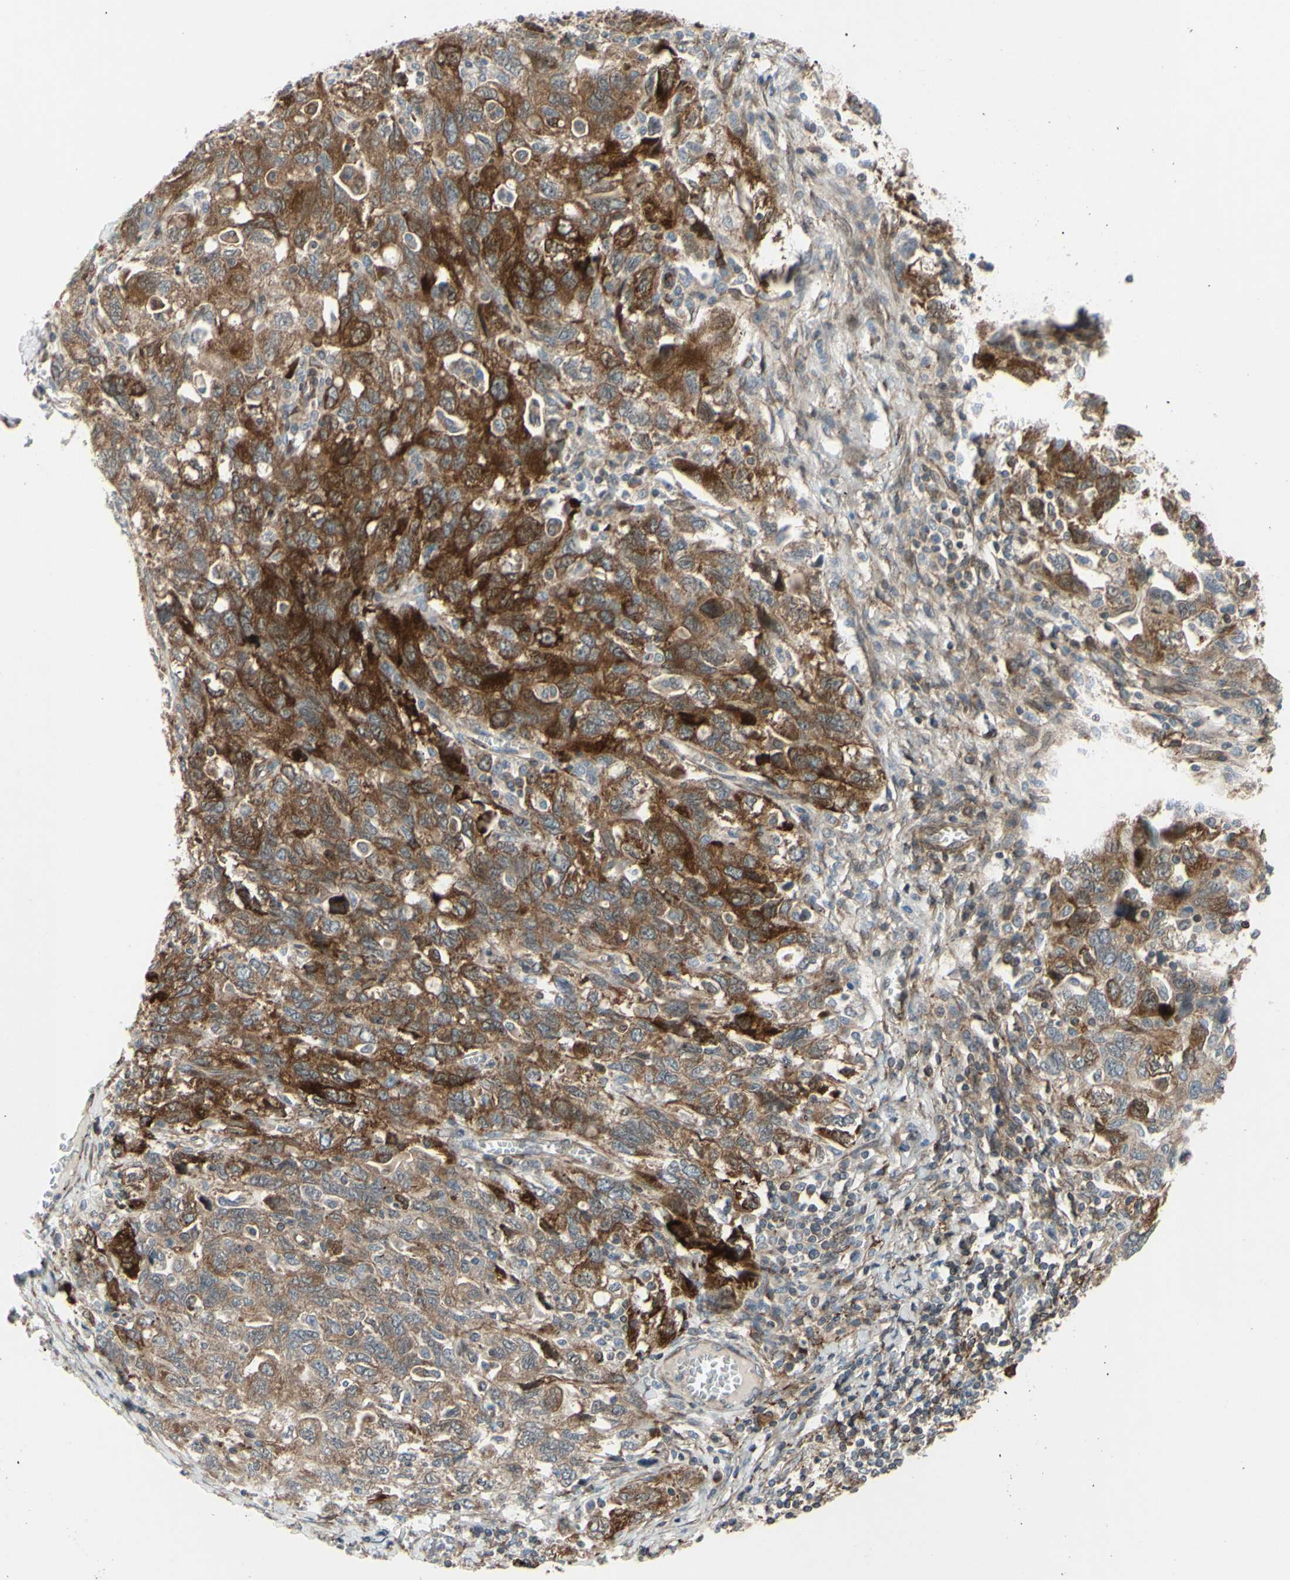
{"staining": {"intensity": "strong", "quantity": ">75%", "location": "cytoplasmic/membranous"}, "tissue": "ovarian cancer", "cell_type": "Tumor cells", "image_type": "cancer", "snomed": [{"axis": "morphology", "description": "Carcinoma, NOS"}, {"axis": "morphology", "description": "Cystadenocarcinoma, serous, NOS"}, {"axis": "topography", "description": "Ovary"}], "caption": "The photomicrograph exhibits a brown stain indicating the presence of a protein in the cytoplasmic/membranous of tumor cells in ovarian carcinoma.", "gene": "PRAF2", "patient": {"sex": "female", "age": 69}}